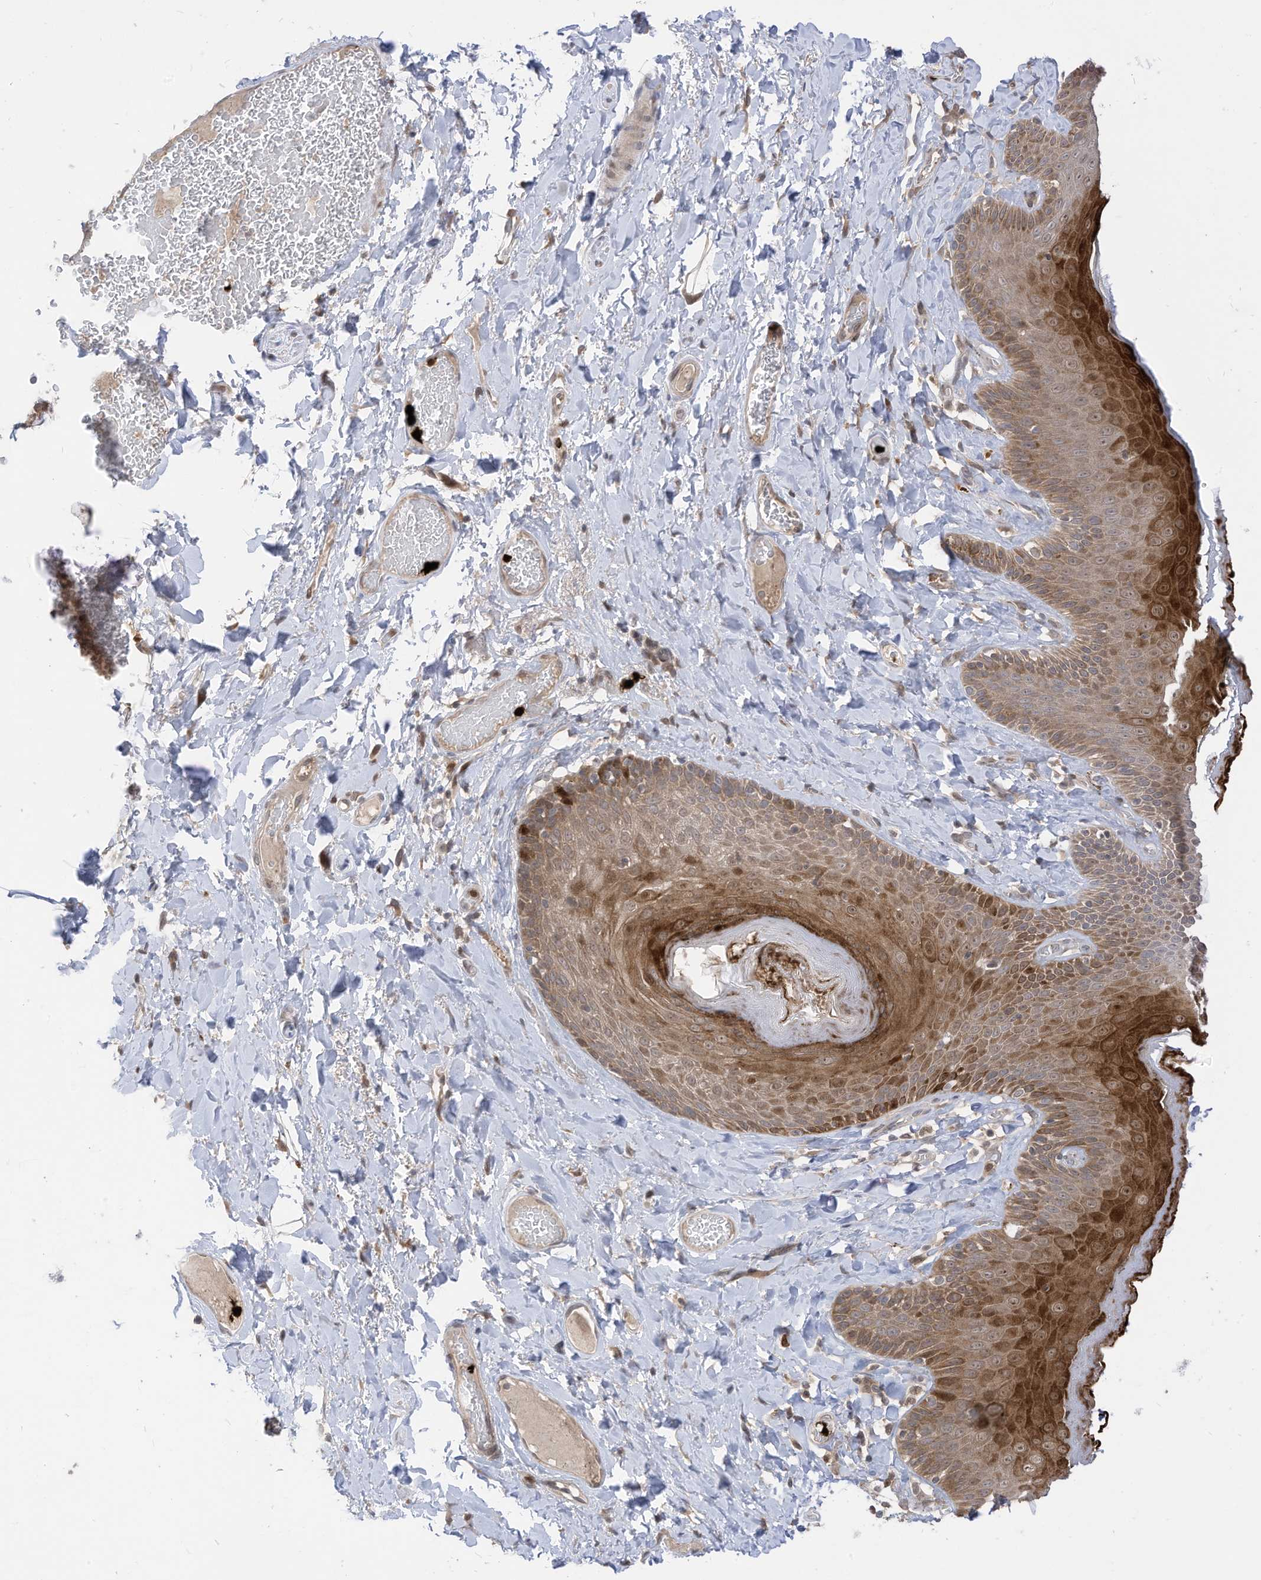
{"staining": {"intensity": "moderate", "quantity": ">75%", "location": "cytoplasmic/membranous"}, "tissue": "skin", "cell_type": "Epidermal cells", "image_type": "normal", "snomed": [{"axis": "morphology", "description": "Normal tissue, NOS"}, {"axis": "topography", "description": "Anal"}], "caption": "An image of human skin stained for a protein displays moderate cytoplasmic/membranous brown staining in epidermal cells. (DAB (3,3'-diaminobenzidine) IHC, brown staining for protein, blue staining for nuclei).", "gene": "CNKSR1", "patient": {"sex": "male", "age": 69}}